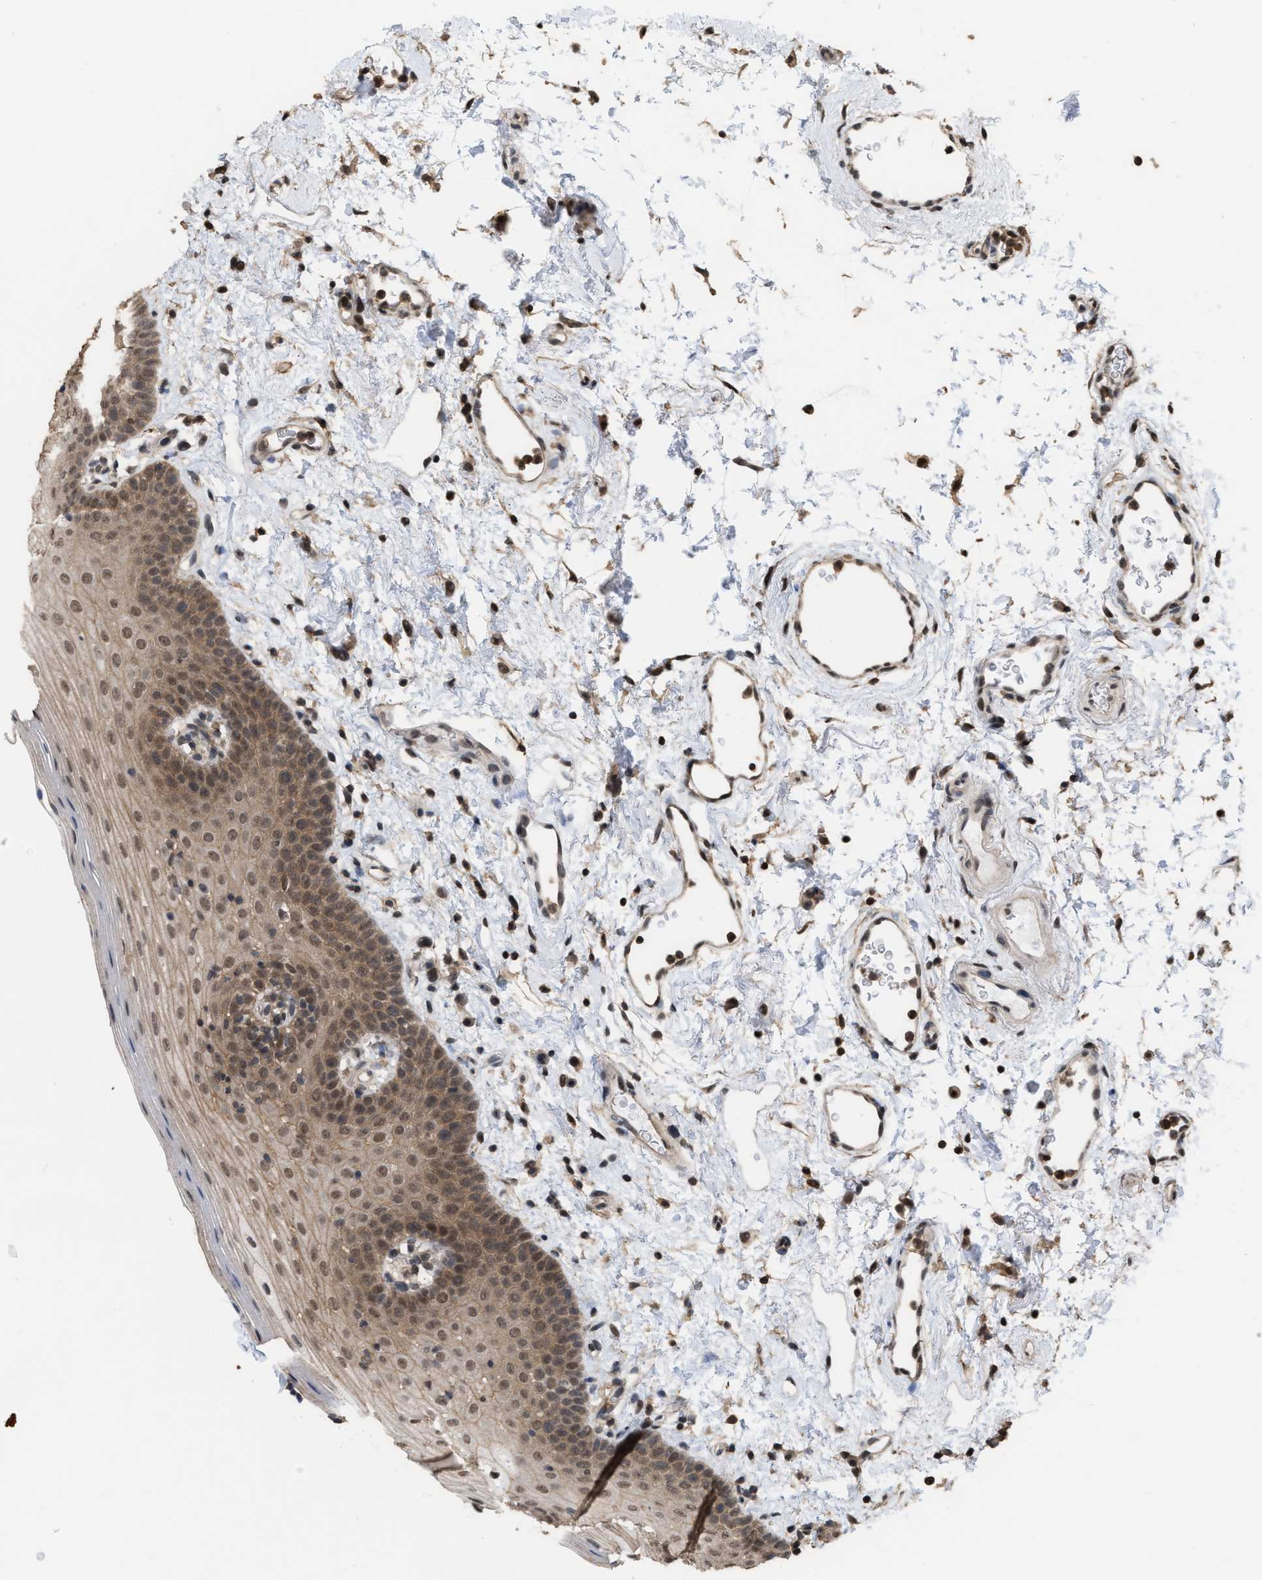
{"staining": {"intensity": "moderate", "quantity": ">75%", "location": "cytoplasmic/membranous,nuclear"}, "tissue": "oral mucosa", "cell_type": "Squamous epithelial cells", "image_type": "normal", "snomed": [{"axis": "morphology", "description": "Normal tissue, NOS"}, {"axis": "topography", "description": "Oral tissue"}], "caption": "This photomicrograph reveals unremarkable oral mucosa stained with immunohistochemistry to label a protein in brown. The cytoplasmic/membranous,nuclear of squamous epithelial cells show moderate positivity for the protein. Nuclei are counter-stained blue.", "gene": "BAIAP2L1", "patient": {"sex": "male", "age": 66}}